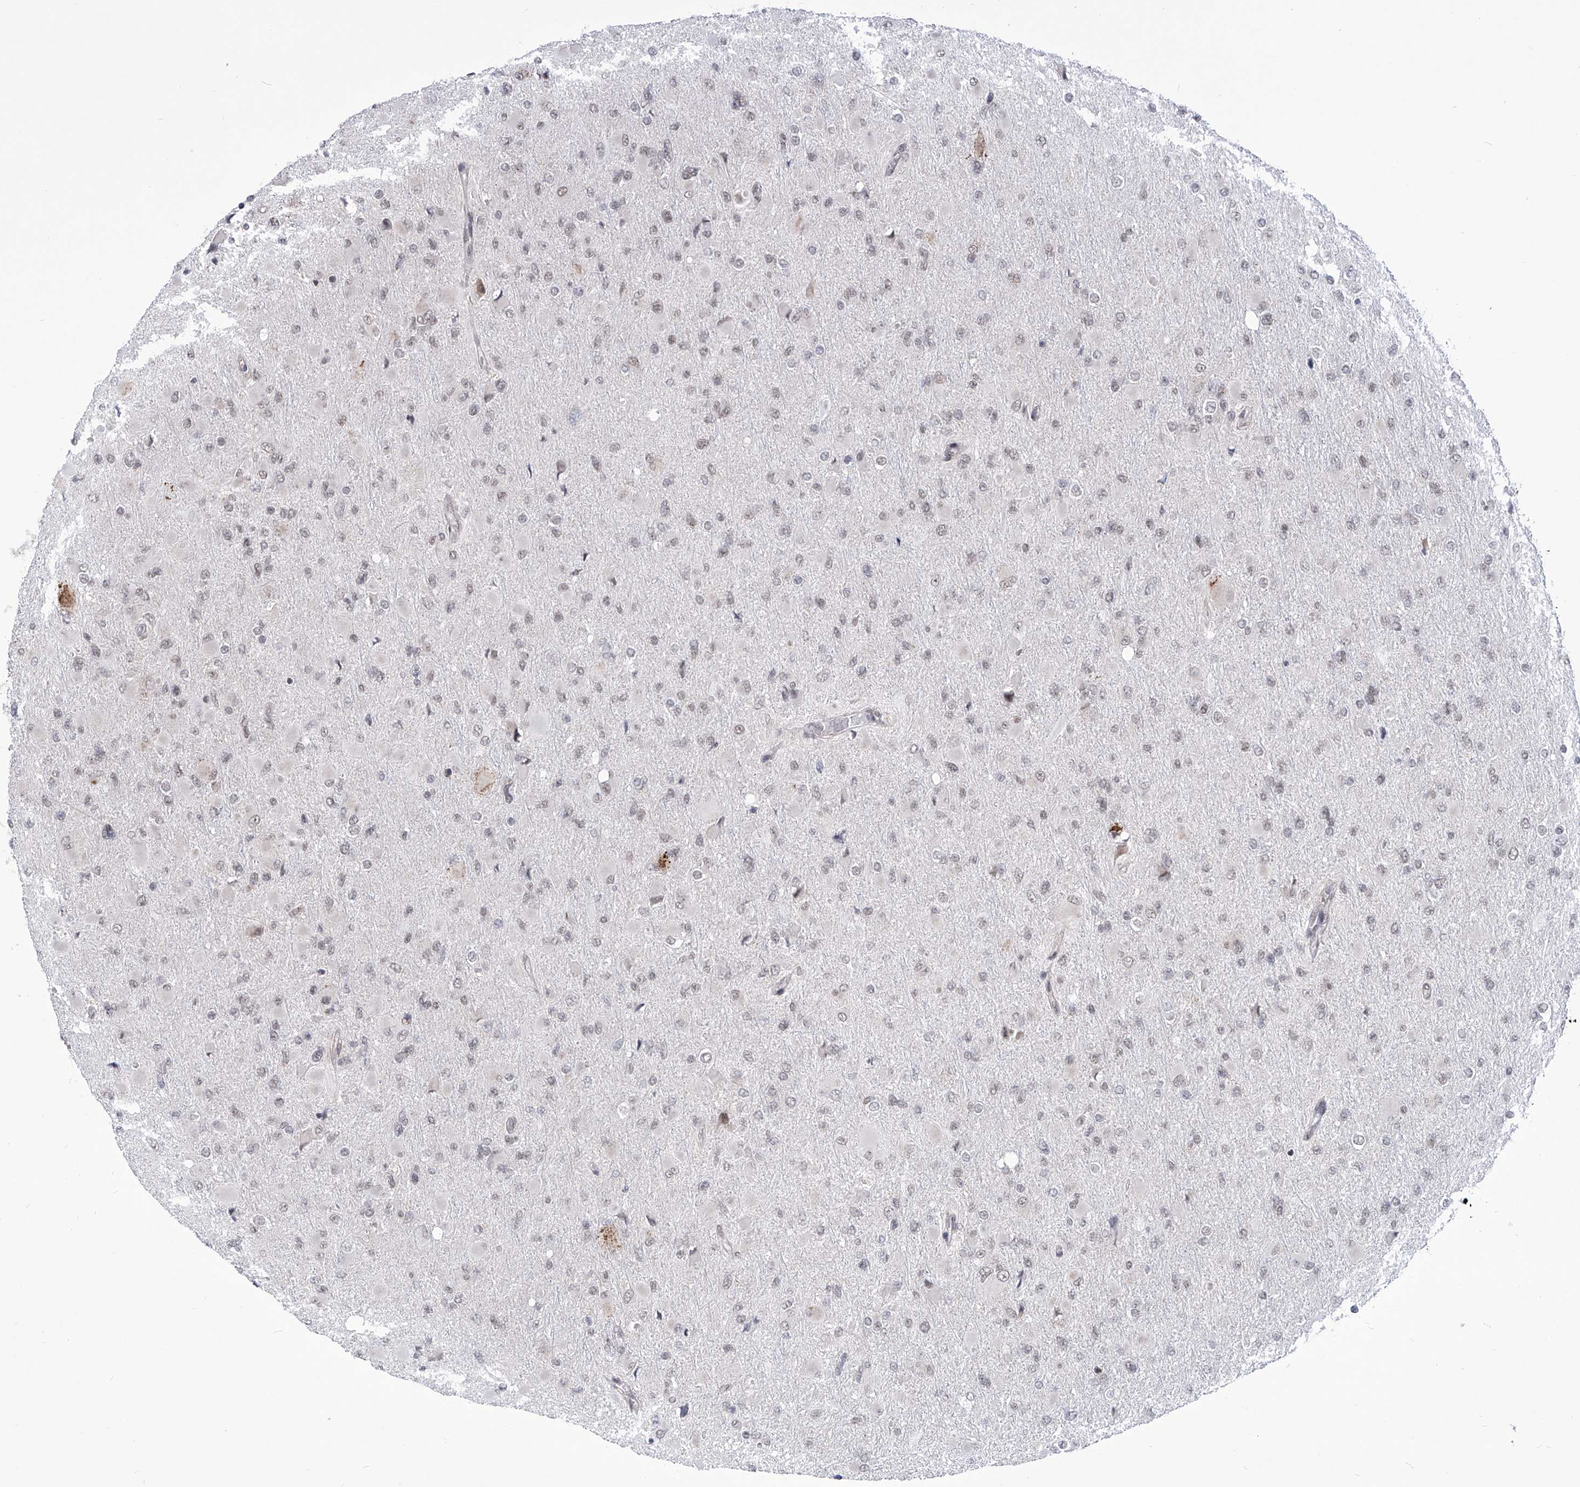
{"staining": {"intensity": "negative", "quantity": "none", "location": "none"}, "tissue": "glioma", "cell_type": "Tumor cells", "image_type": "cancer", "snomed": [{"axis": "morphology", "description": "Glioma, malignant, High grade"}, {"axis": "topography", "description": "Cerebral cortex"}], "caption": "DAB (3,3'-diaminobenzidine) immunohistochemical staining of glioma demonstrates no significant staining in tumor cells.", "gene": "CEP290", "patient": {"sex": "female", "age": 36}}